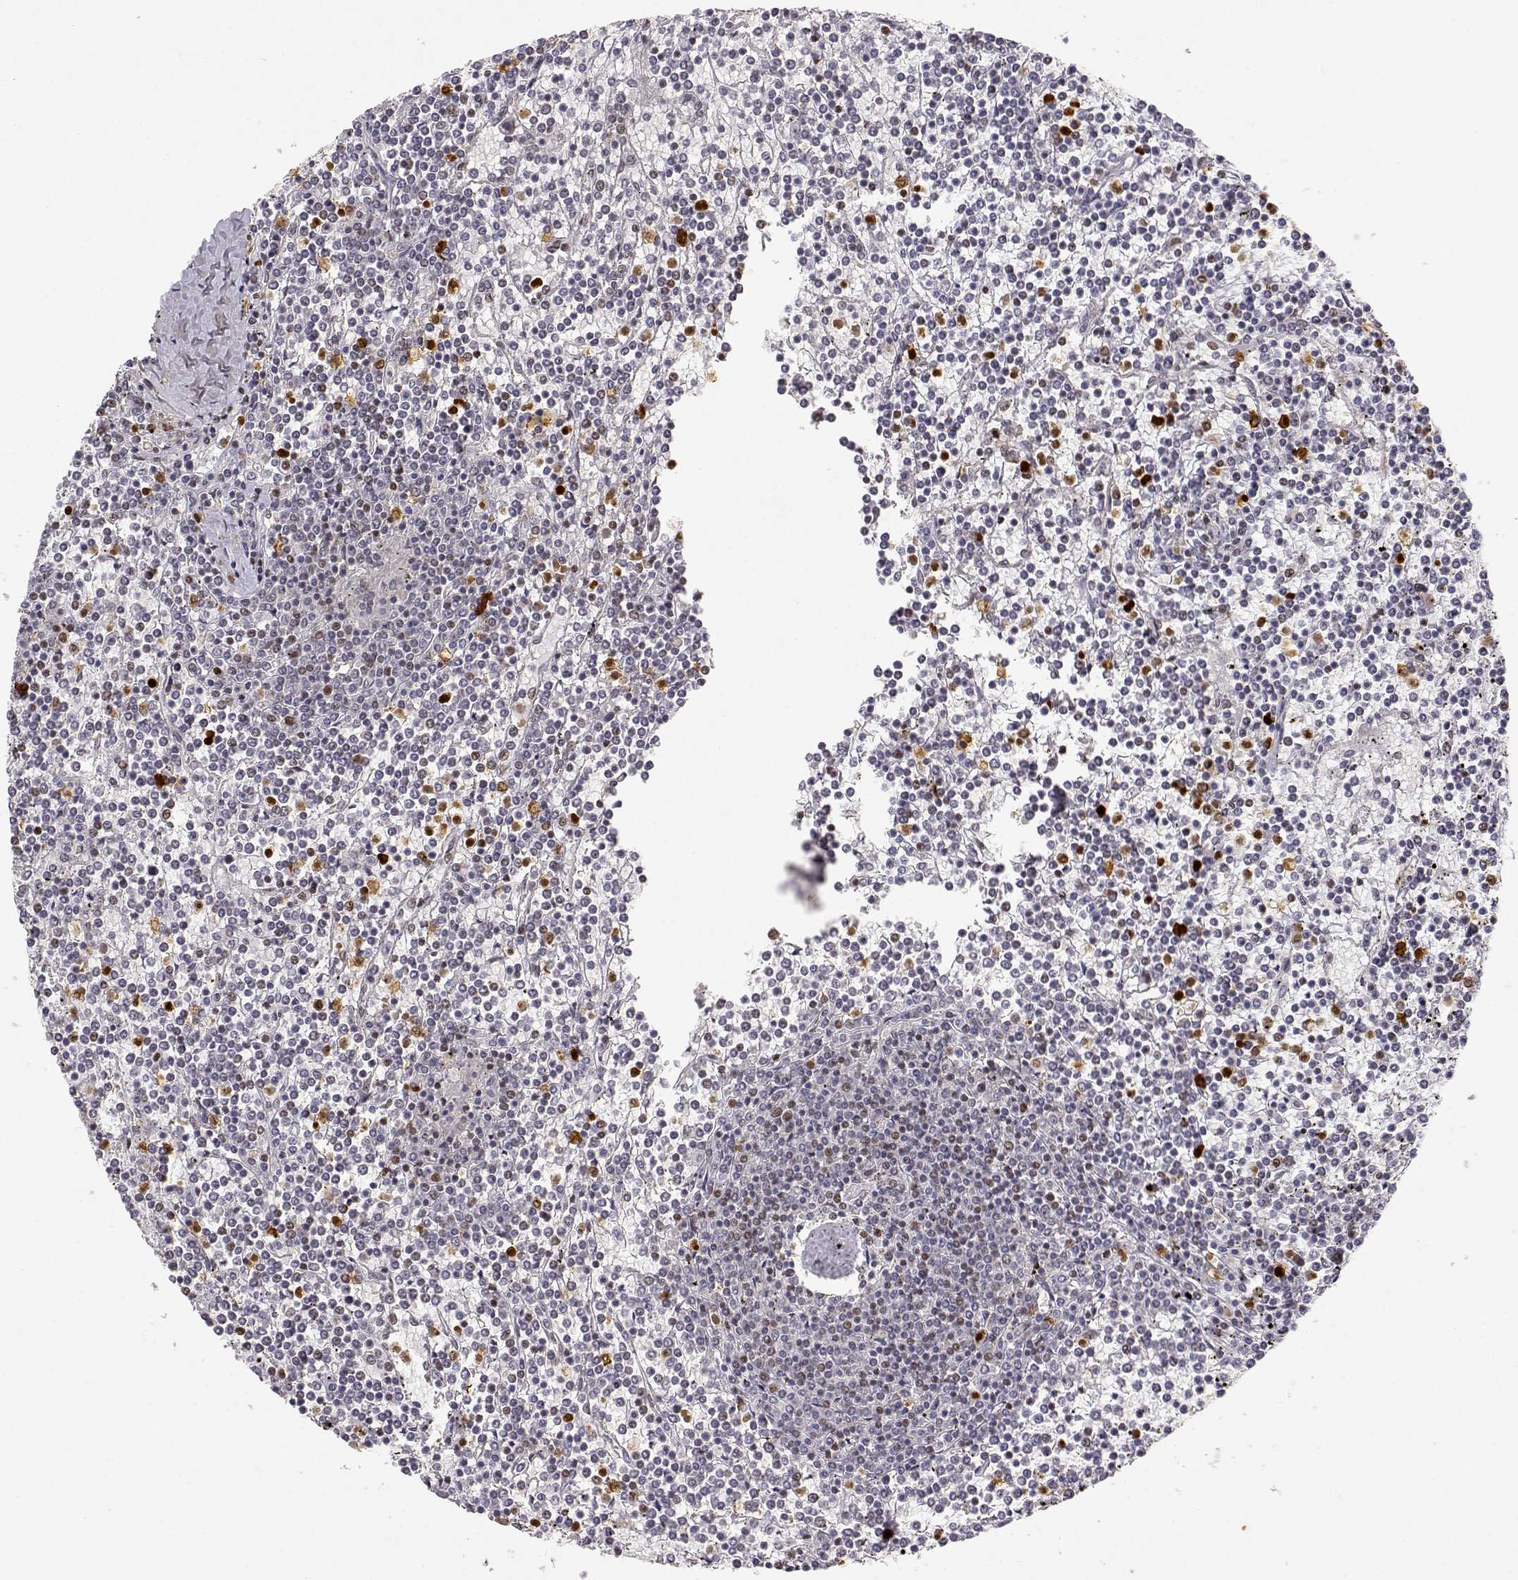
{"staining": {"intensity": "negative", "quantity": "none", "location": "none"}, "tissue": "lymphoma", "cell_type": "Tumor cells", "image_type": "cancer", "snomed": [{"axis": "morphology", "description": "Malignant lymphoma, non-Hodgkin's type, Low grade"}, {"axis": "topography", "description": "Spleen"}], "caption": "Tumor cells show no significant protein staining in lymphoma. (DAB (3,3'-diaminobenzidine) IHC, high magnification).", "gene": "RSF1", "patient": {"sex": "female", "age": 19}}